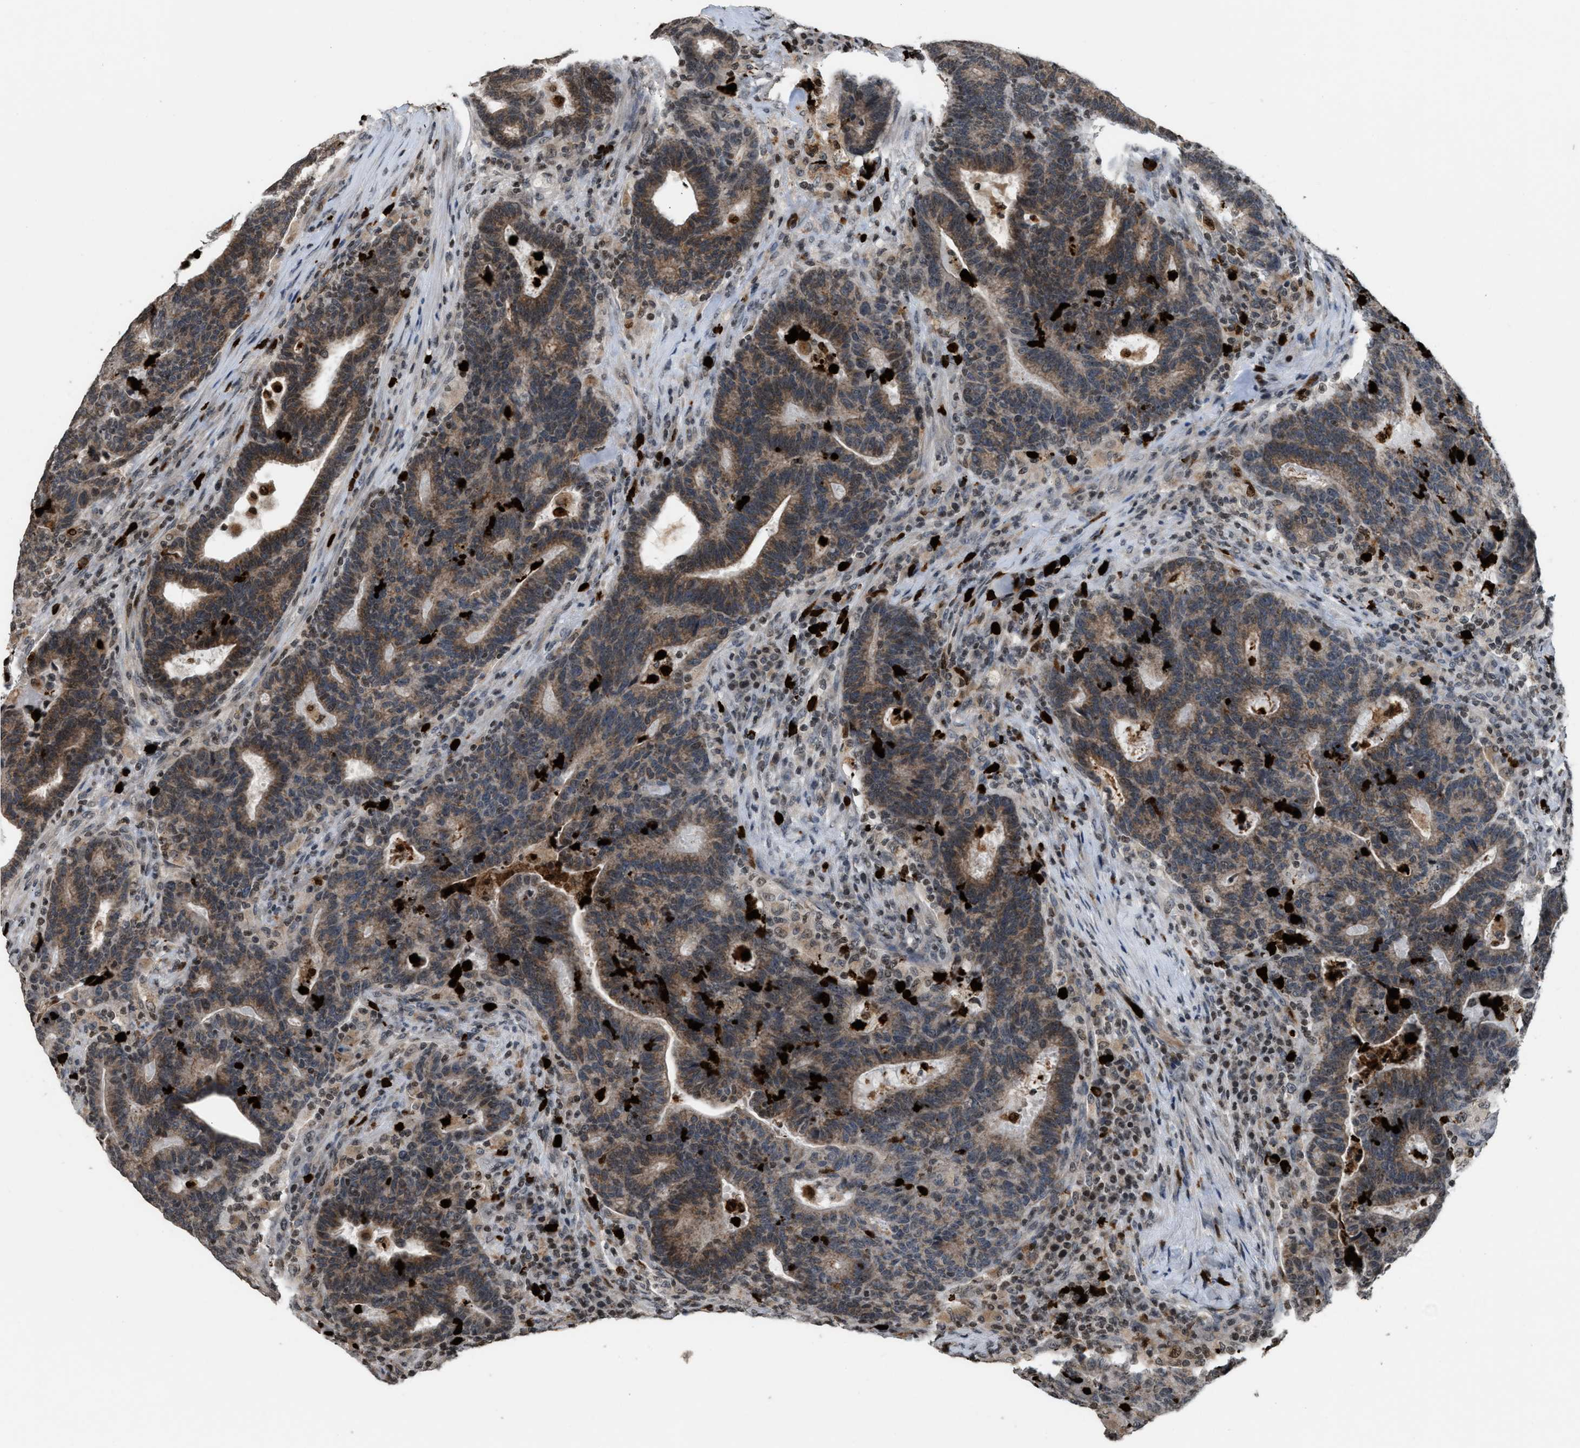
{"staining": {"intensity": "moderate", "quantity": ">75%", "location": "cytoplasmic/membranous"}, "tissue": "colorectal cancer", "cell_type": "Tumor cells", "image_type": "cancer", "snomed": [{"axis": "morphology", "description": "Adenocarcinoma, NOS"}, {"axis": "topography", "description": "Colon"}], "caption": "Tumor cells show medium levels of moderate cytoplasmic/membranous staining in approximately >75% of cells in human colorectal cancer (adenocarcinoma). (IHC, brightfield microscopy, high magnification).", "gene": "PRUNE2", "patient": {"sex": "female", "age": 75}}